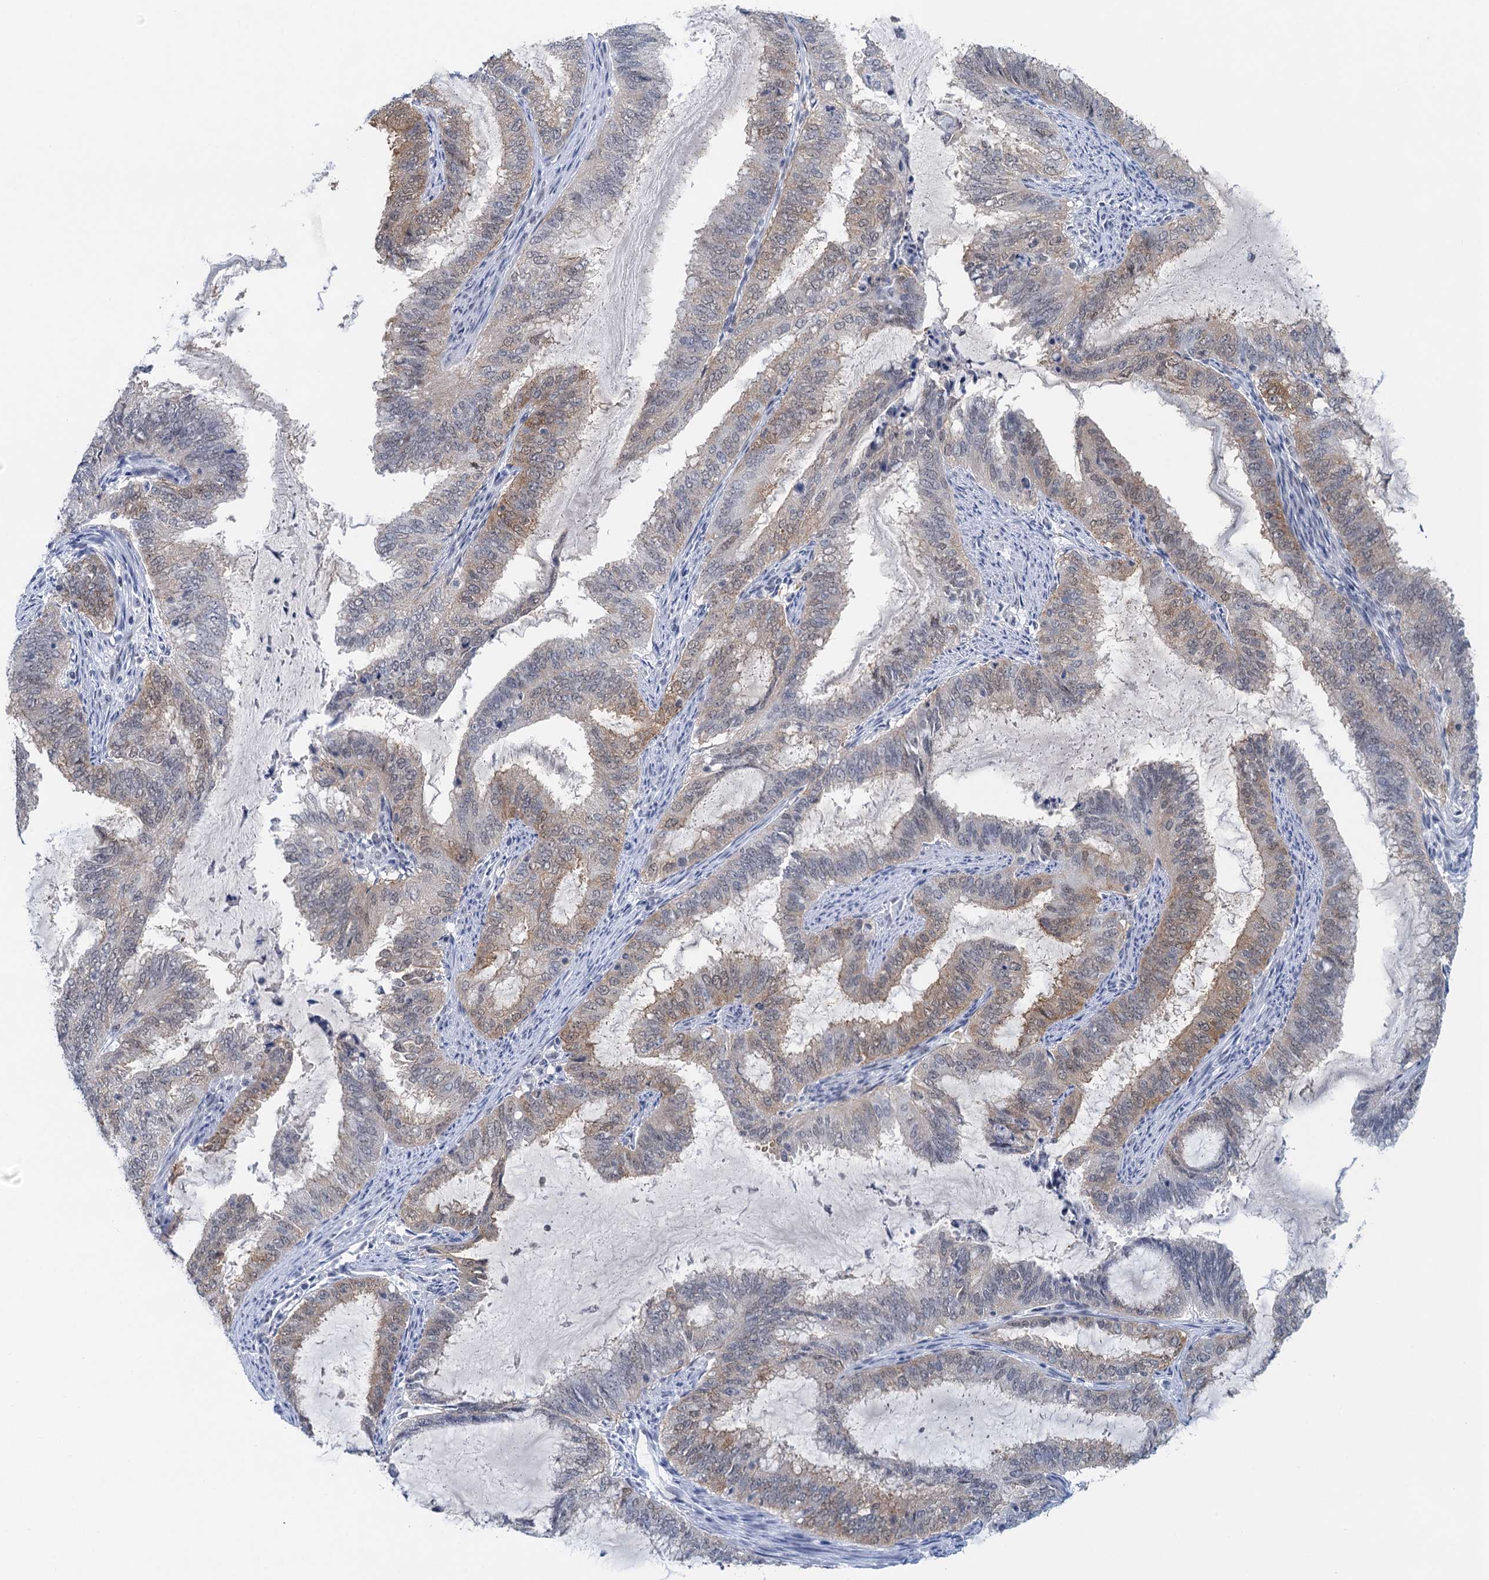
{"staining": {"intensity": "weak", "quantity": "25%-75%", "location": "cytoplasmic/membranous"}, "tissue": "endometrial cancer", "cell_type": "Tumor cells", "image_type": "cancer", "snomed": [{"axis": "morphology", "description": "Adenocarcinoma, NOS"}, {"axis": "topography", "description": "Endometrium"}], "caption": "Immunohistochemistry (DAB) staining of endometrial adenocarcinoma demonstrates weak cytoplasmic/membranous protein positivity in about 25%-75% of tumor cells. (DAB = brown stain, brightfield microscopy at high magnification).", "gene": "EPS8L1", "patient": {"sex": "female", "age": 51}}